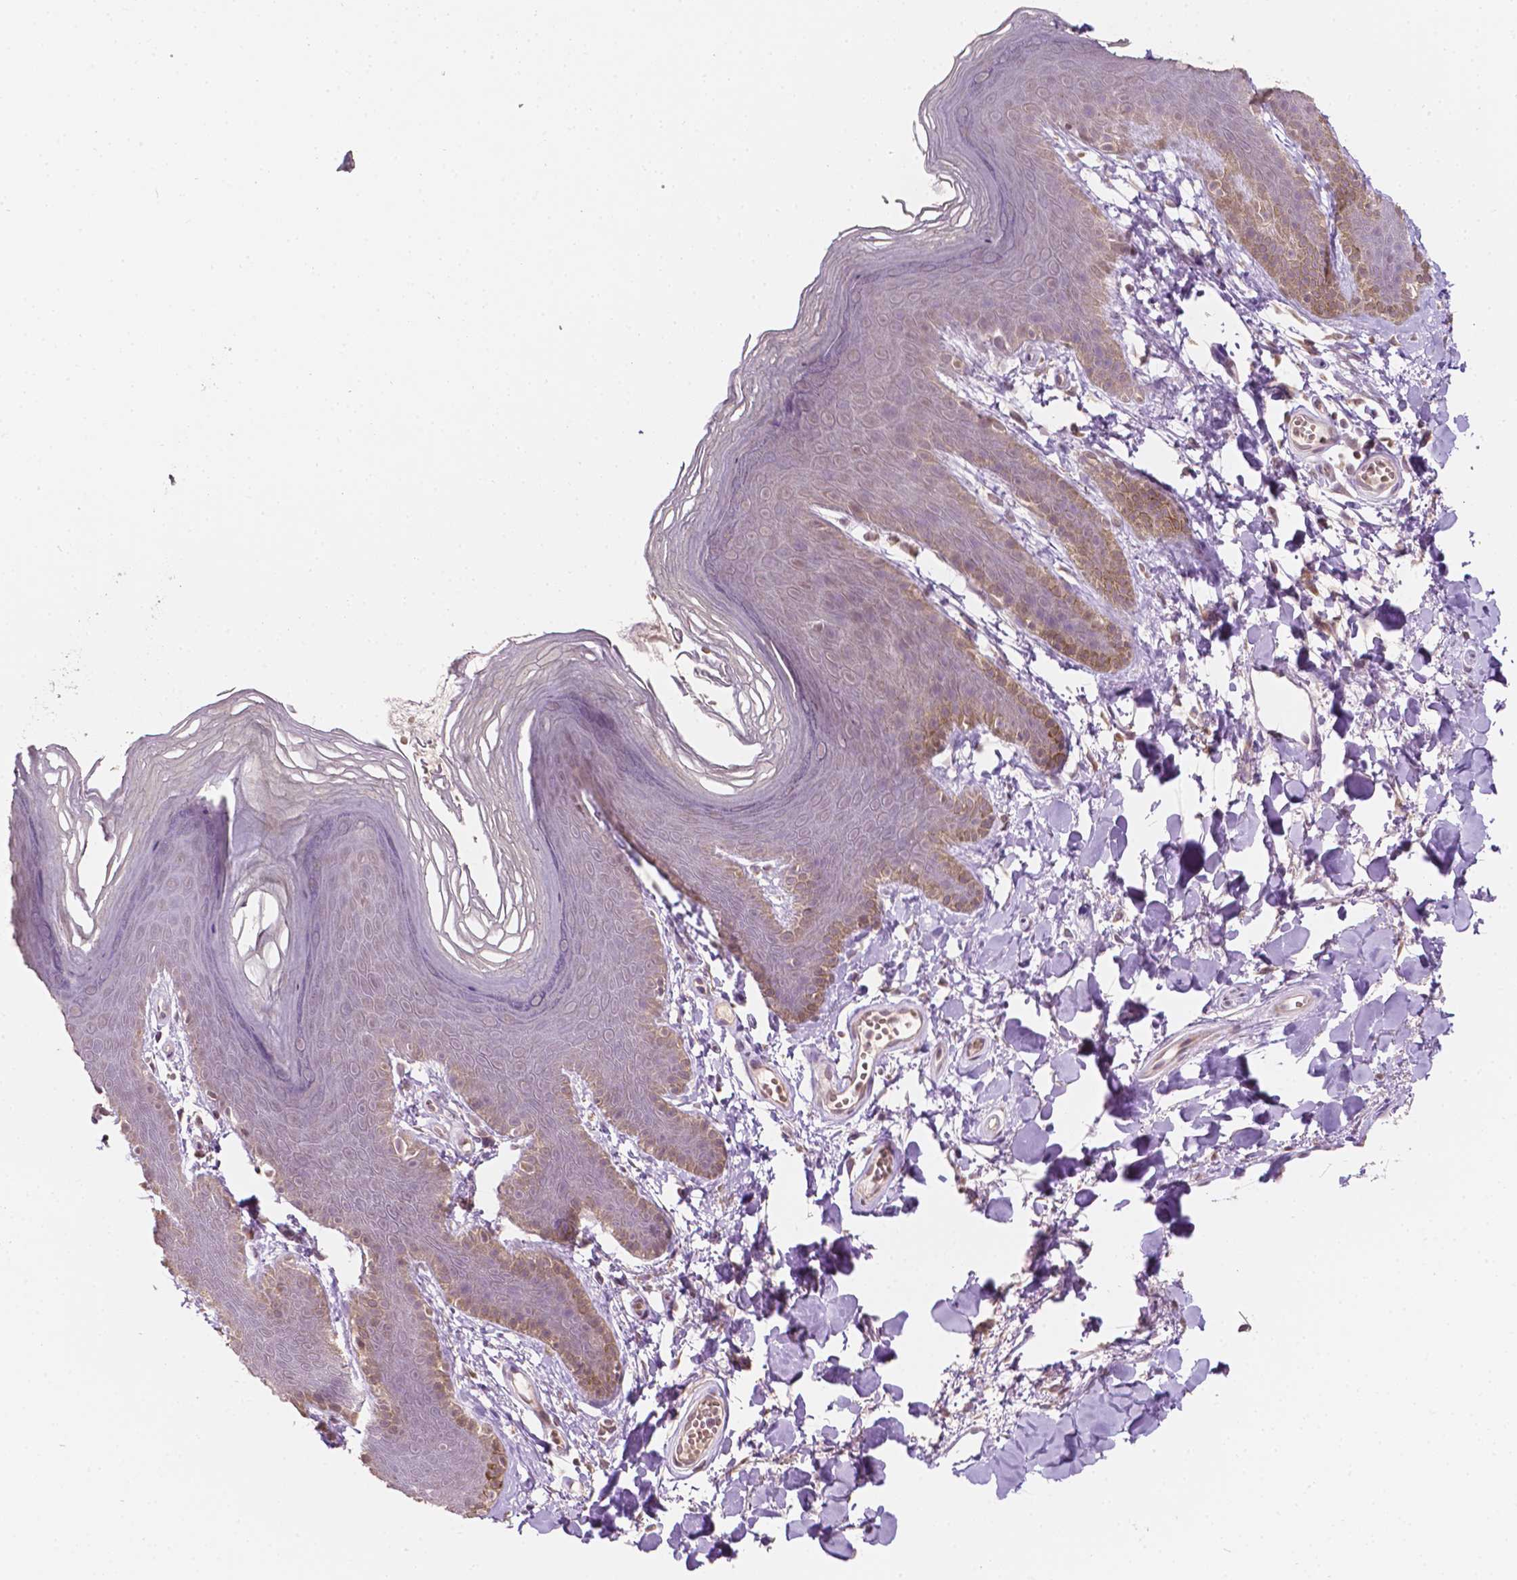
{"staining": {"intensity": "moderate", "quantity": "<25%", "location": "cytoplasmic/membranous"}, "tissue": "skin", "cell_type": "Epidermal cells", "image_type": "normal", "snomed": [{"axis": "morphology", "description": "Normal tissue, NOS"}, {"axis": "topography", "description": "Anal"}], "caption": "A micrograph of human skin stained for a protein displays moderate cytoplasmic/membranous brown staining in epidermal cells.", "gene": "NOS1AP", "patient": {"sex": "male", "age": 53}}